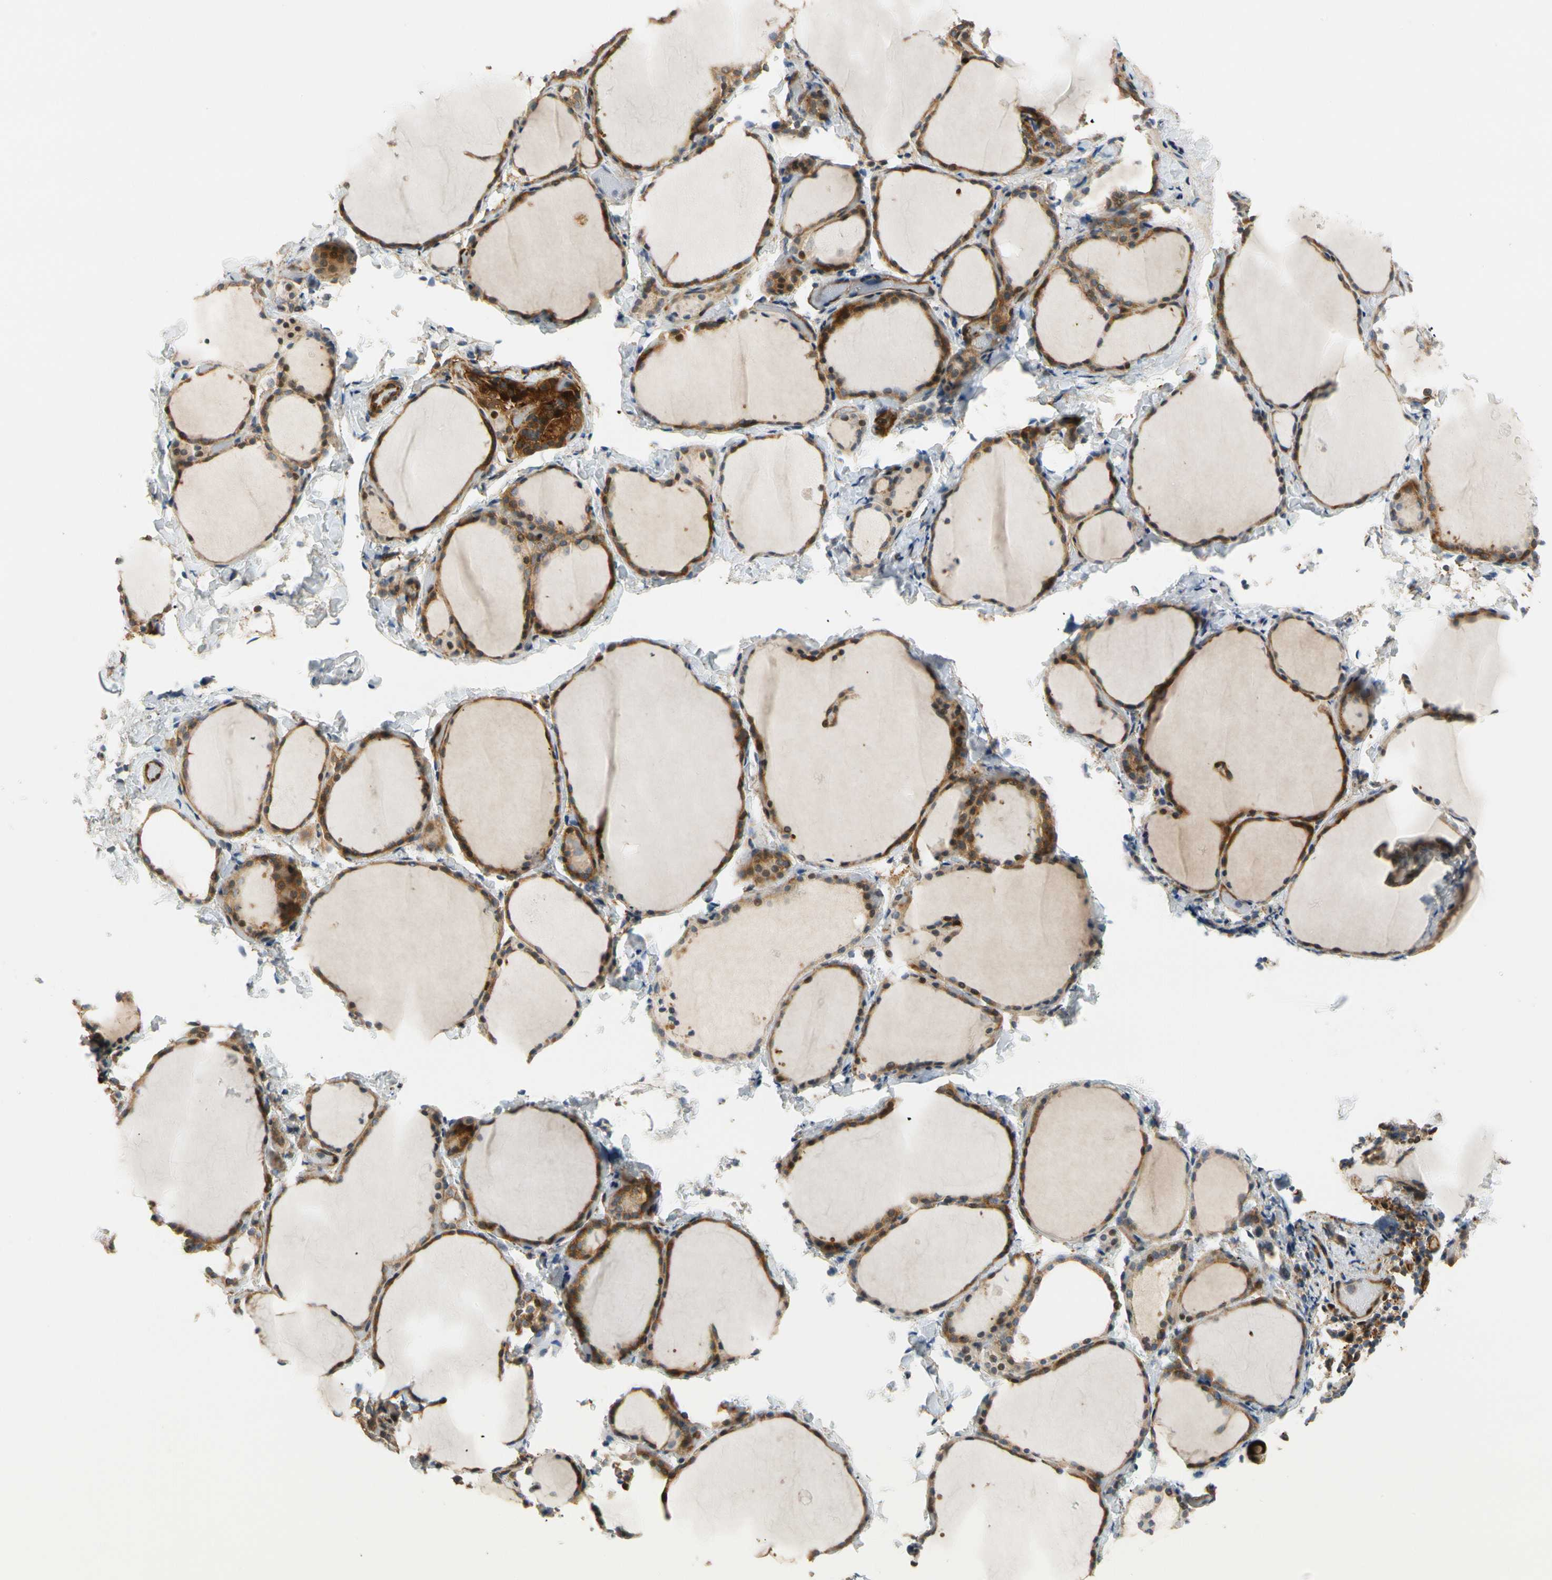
{"staining": {"intensity": "strong", "quantity": ">75%", "location": "cytoplasmic/membranous"}, "tissue": "thyroid gland", "cell_type": "Glandular cells", "image_type": "normal", "snomed": [{"axis": "morphology", "description": "Normal tissue, NOS"}, {"axis": "morphology", "description": "Papillary adenocarcinoma, NOS"}, {"axis": "topography", "description": "Thyroid gland"}], "caption": "Protein staining of benign thyroid gland exhibits strong cytoplasmic/membranous staining in about >75% of glandular cells. (Brightfield microscopy of DAB IHC at high magnification).", "gene": "PARP14", "patient": {"sex": "female", "age": 30}}